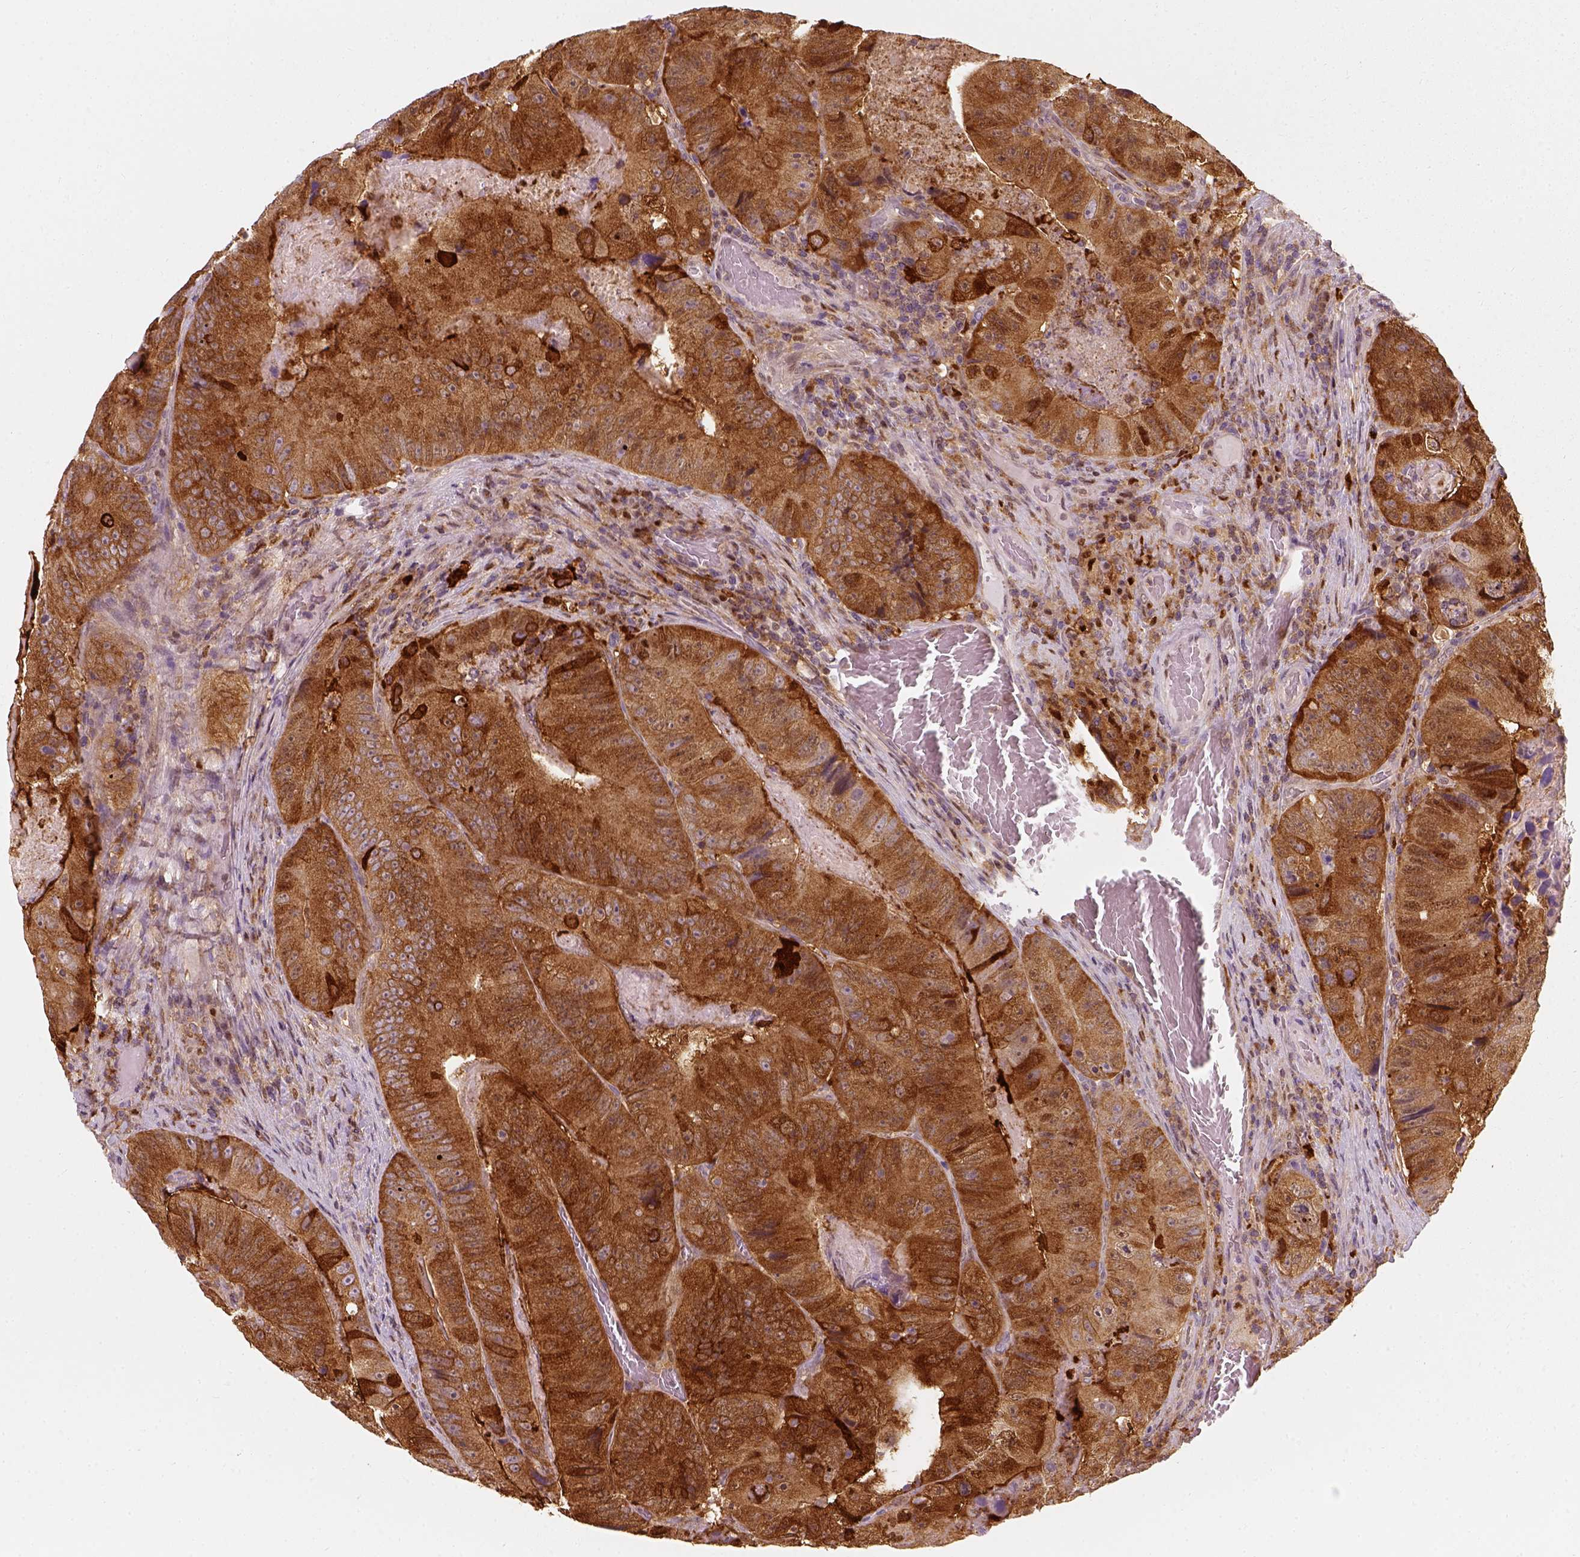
{"staining": {"intensity": "strong", "quantity": ">75%", "location": "cytoplasmic/membranous"}, "tissue": "colorectal cancer", "cell_type": "Tumor cells", "image_type": "cancer", "snomed": [{"axis": "morphology", "description": "Adenocarcinoma, NOS"}, {"axis": "topography", "description": "Colon"}], "caption": "Immunohistochemical staining of human adenocarcinoma (colorectal) demonstrates strong cytoplasmic/membranous protein positivity in approximately >75% of tumor cells.", "gene": "SQSTM1", "patient": {"sex": "female", "age": 86}}